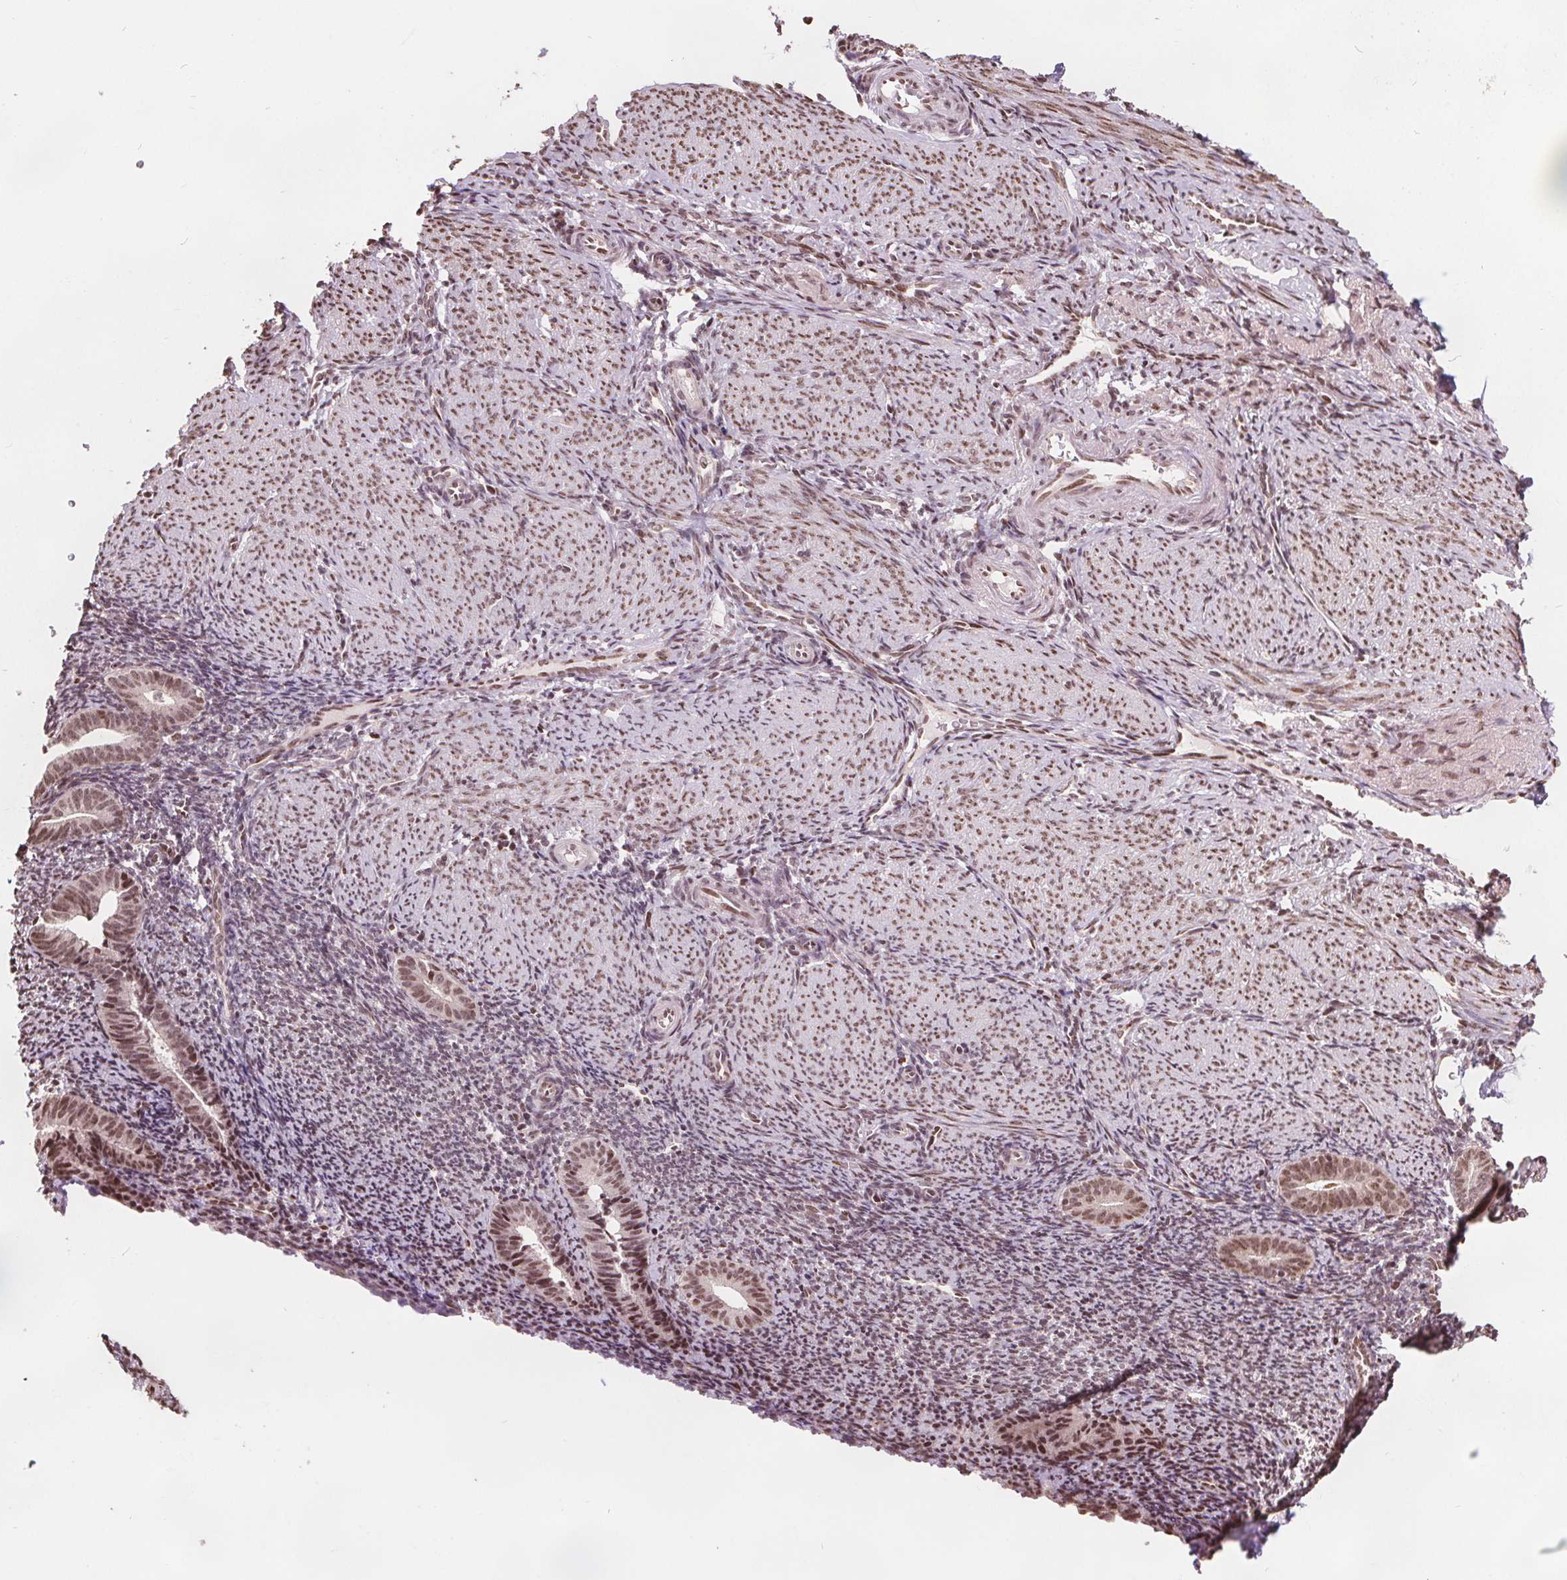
{"staining": {"intensity": "moderate", "quantity": ">75%", "location": "nuclear"}, "tissue": "endometrium", "cell_type": "Cells in endometrial stroma", "image_type": "normal", "snomed": [{"axis": "morphology", "description": "Normal tissue, NOS"}, {"axis": "topography", "description": "Endometrium"}], "caption": "Moderate nuclear protein staining is present in approximately >75% of cells in endometrial stroma in endometrium.", "gene": "ISLR2", "patient": {"sex": "female", "age": 39}}